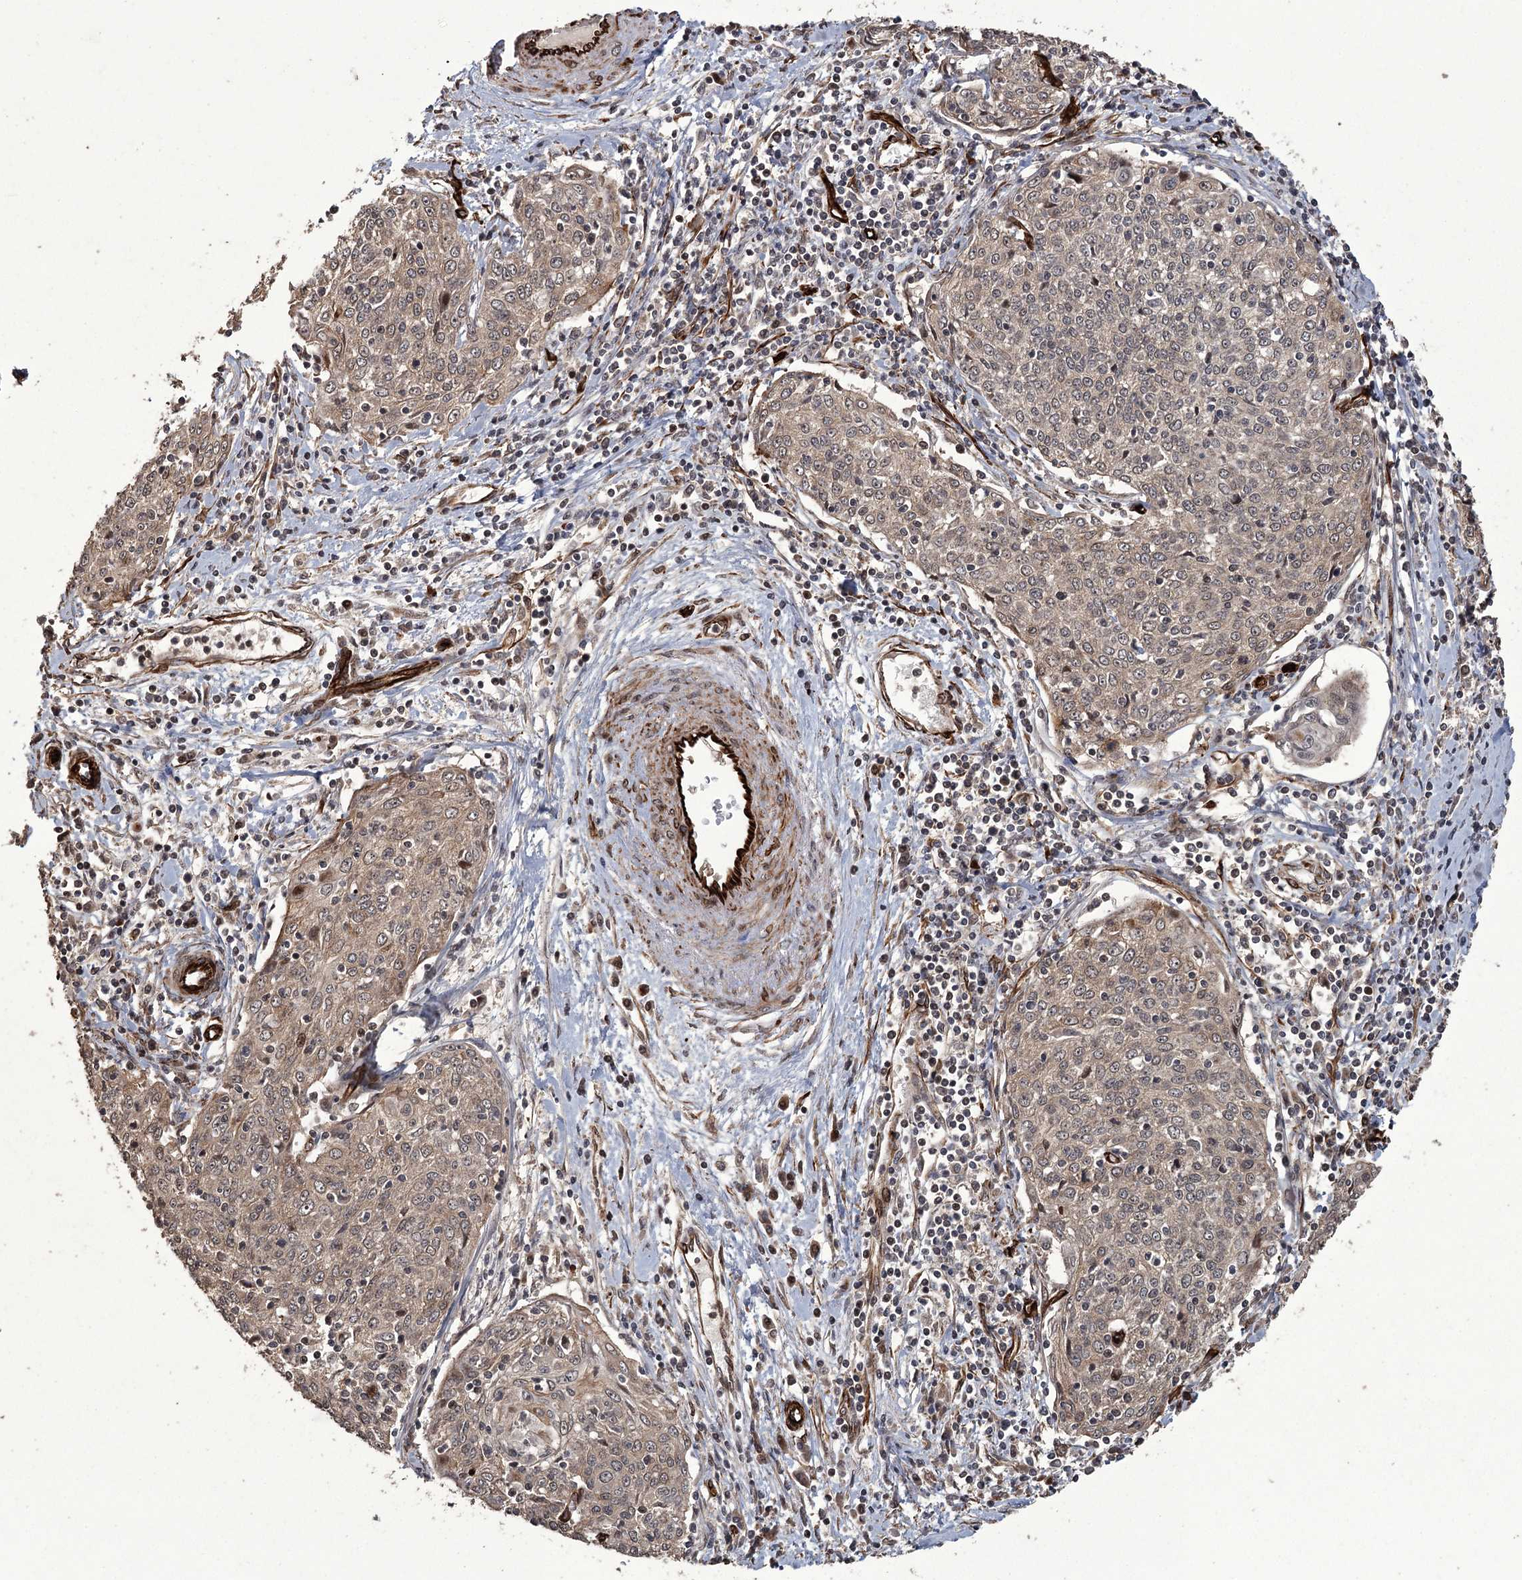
{"staining": {"intensity": "weak", "quantity": ">75%", "location": "cytoplasmic/membranous"}, "tissue": "cervical cancer", "cell_type": "Tumor cells", "image_type": "cancer", "snomed": [{"axis": "morphology", "description": "Squamous cell carcinoma, NOS"}, {"axis": "topography", "description": "Cervix"}], "caption": "This is an image of immunohistochemistry (IHC) staining of cervical cancer (squamous cell carcinoma), which shows weak positivity in the cytoplasmic/membranous of tumor cells.", "gene": "RPAP3", "patient": {"sex": "female", "age": 48}}